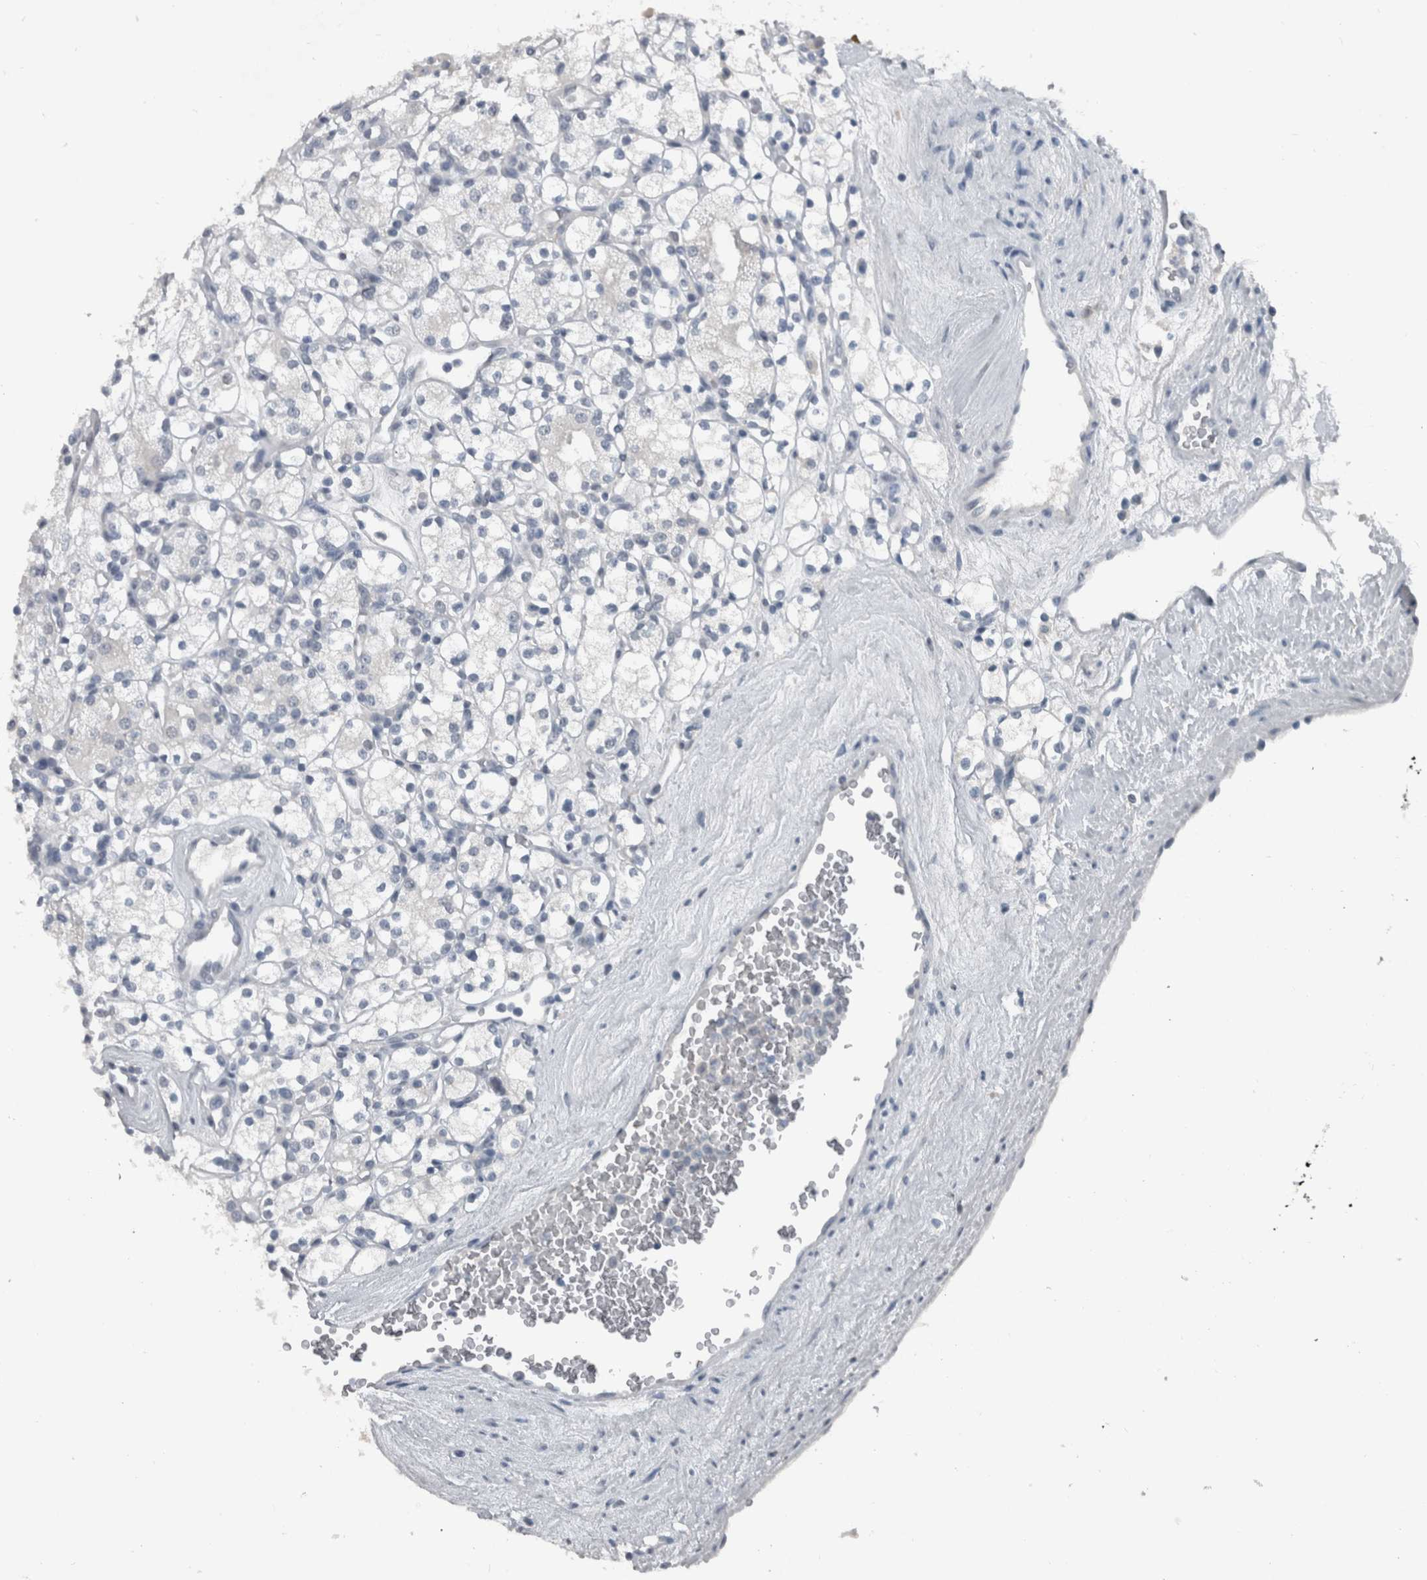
{"staining": {"intensity": "negative", "quantity": "none", "location": "none"}, "tissue": "renal cancer", "cell_type": "Tumor cells", "image_type": "cancer", "snomed": [{"axis": "morphology", "description": "Adenocarcinoma, NOS"}, {"axis": "topography", "description": "Kidney"}], "caption": "This is an immunohistochemistry (IHC) photomicrograph of adenocarcinoma (renal). There is no positivity in tumor cells.", "gene": "ZBTB21", "patient": {"sex": "male", "age": 77}}